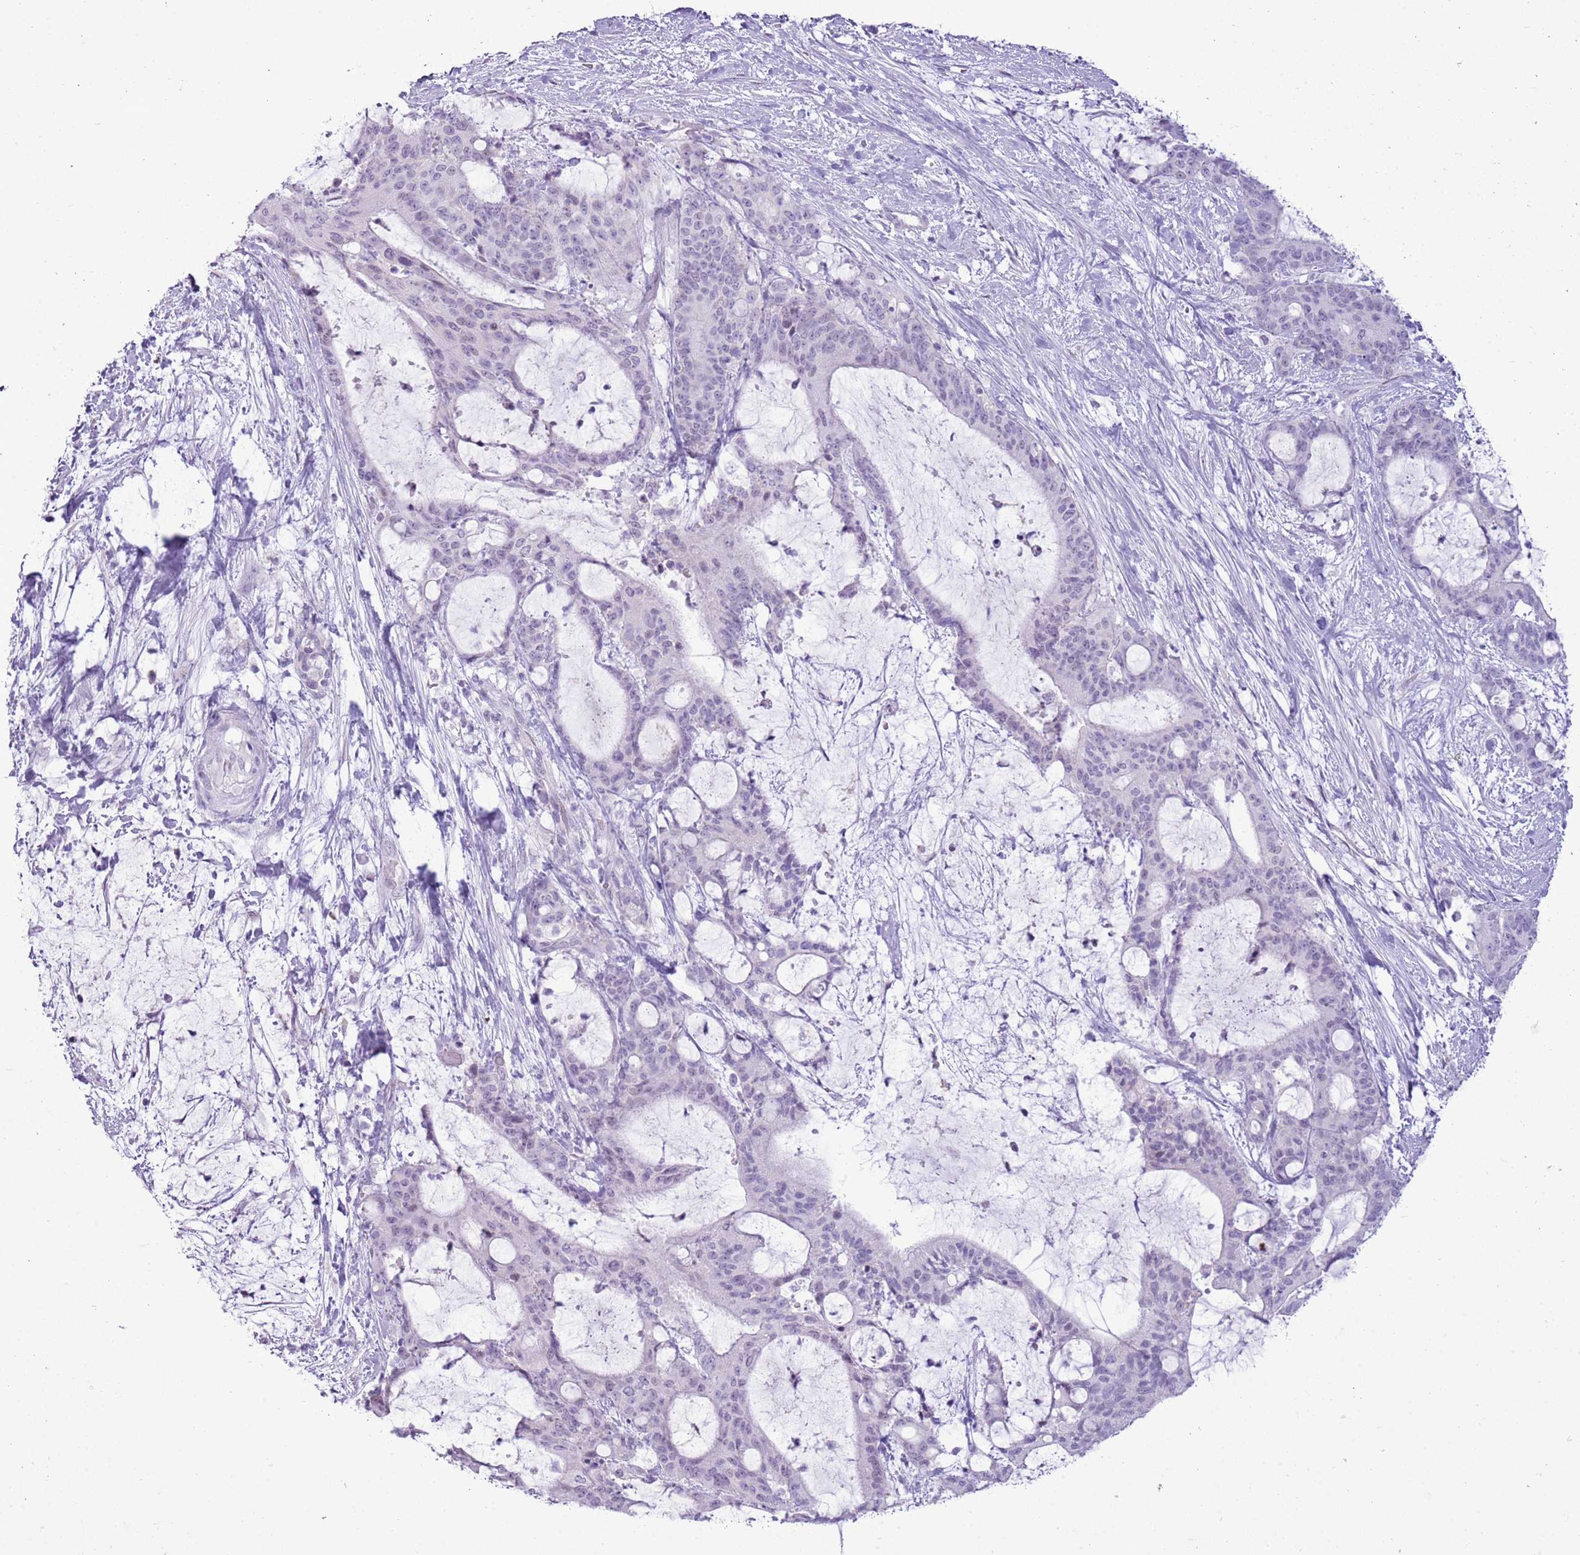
{"staining": {"intensity": "negative", "quantity": "none", "location": "none"}, "tissue": "liver cancer", "cell_type": "Tumor cells", "image_type": "cancer", "snomed": [{"axis": "morphology", "description": "Normal tissue, NOS"}, {"axis": "morphology", "description": "Cholangiocarcinoma"}, {"axis": "topography", "description": "Liver"}, {"axis": "topography", "description": "Peripheral nerve tissue"}], "caption": "IHC of cholangiocarcinoma (liver) displays no expression in tumor cells. The staining was performed using DAB to visualize the protein expression in brown, while the nuclei were stained in blue with hematoxylin (Magnification: 20x).", "gene": "RPL3L", "patient": {"sex": "female", "age": 73}}